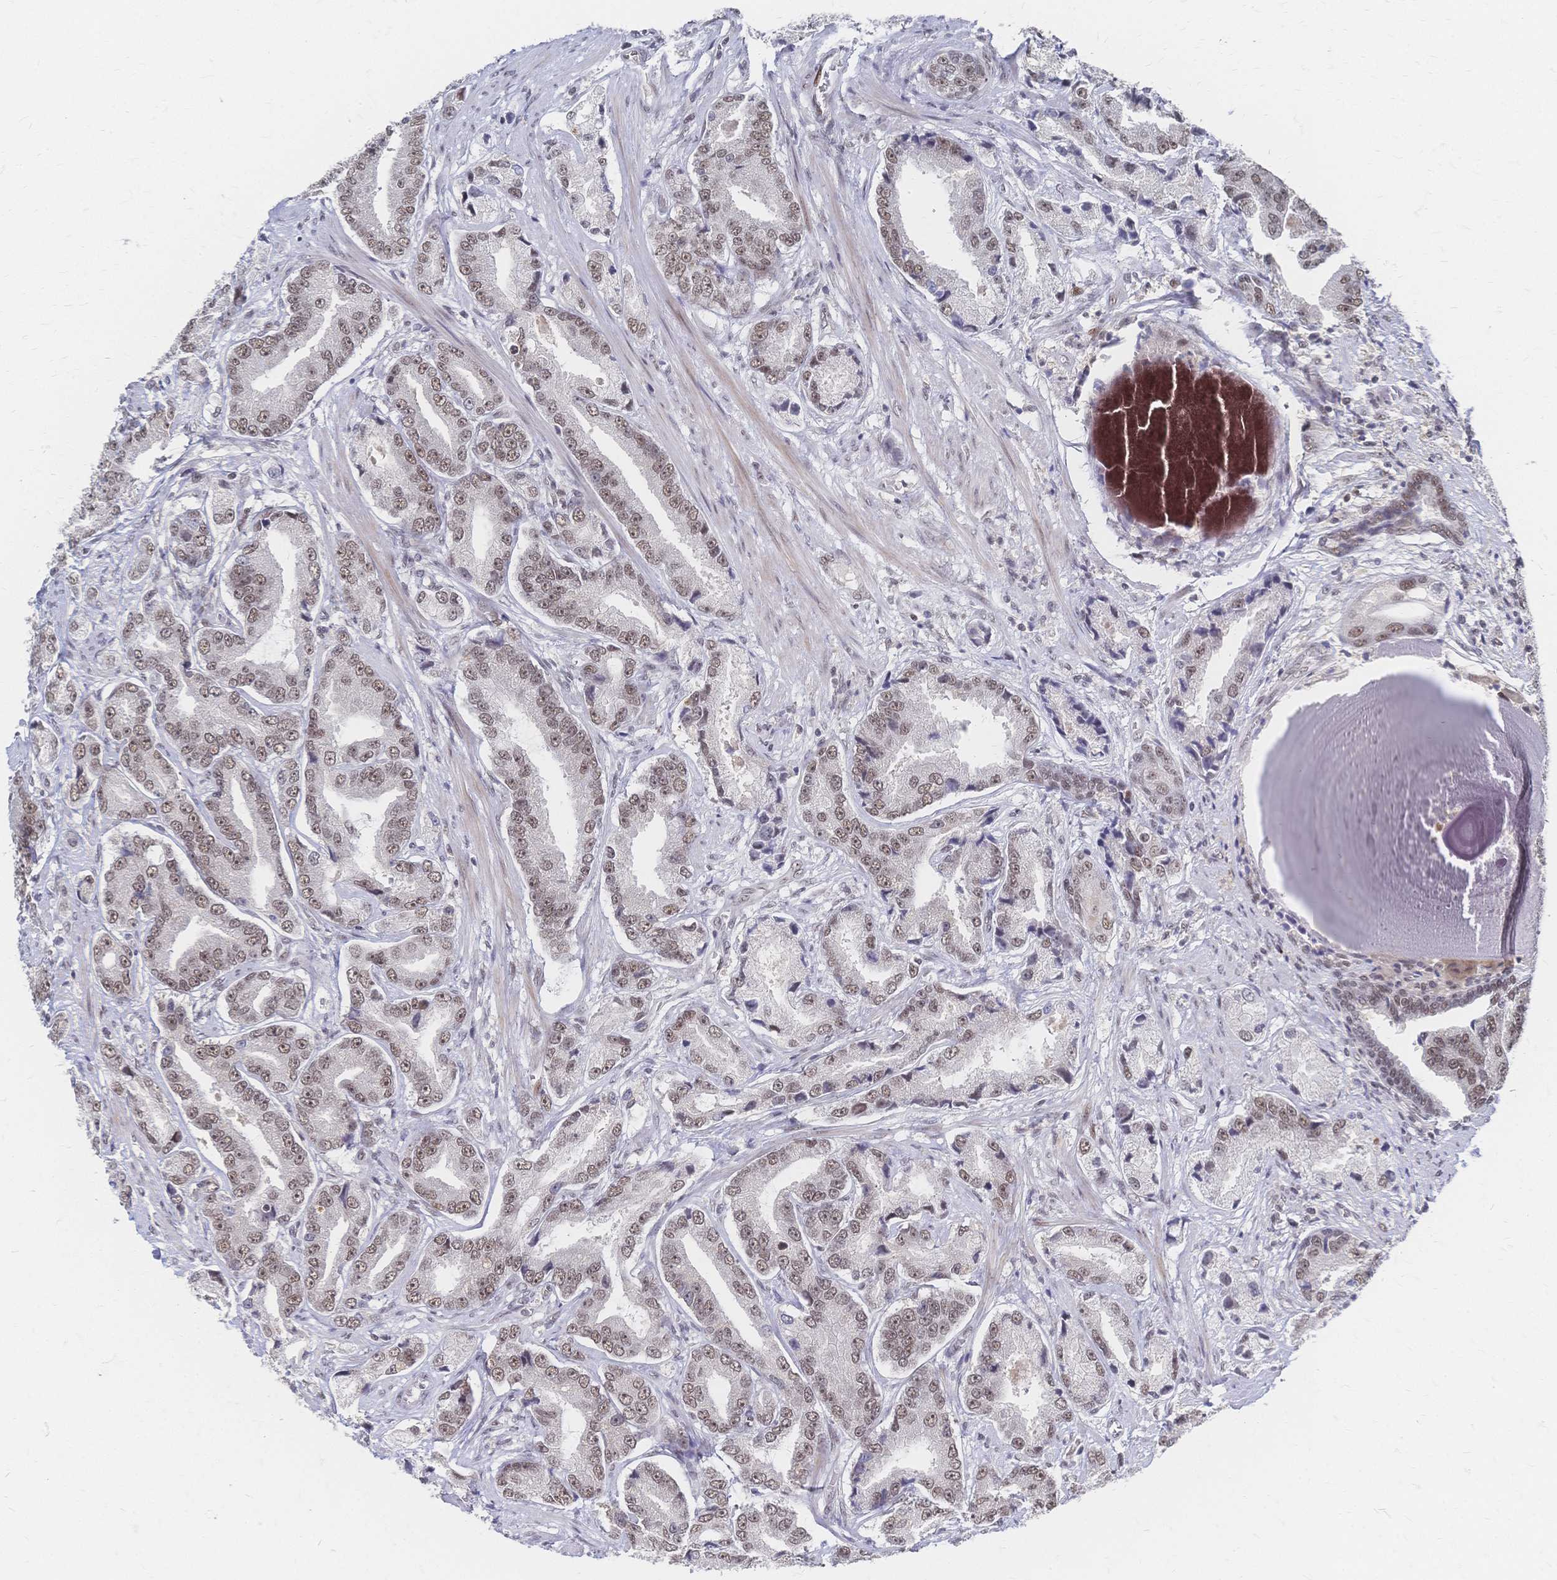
{"staining": {"intensity": "moderate", "quantity": ">75%", "location": "nuclear"}, "tissue": "prostate cancer", "cell_type": "Tumor cells", "image_type": "cancer", "snomed": [{"axis": "morphology", "description": "Adenocarcinoma, High grade"}, {"axis": "topography", "description": "Prostate and seminal vesicle, NOS"}], "caption": "An image of human prostate cancer (adenocarcinoma (high-grade)) stained for a protein shows moderate nuclear brown staining in tumor cells. Immunohistochemistry stains the protein of interest in brown and the nuclei are stained blue.", "gene": "NELFA", "patient": {"sex": "male", "age": 61}}